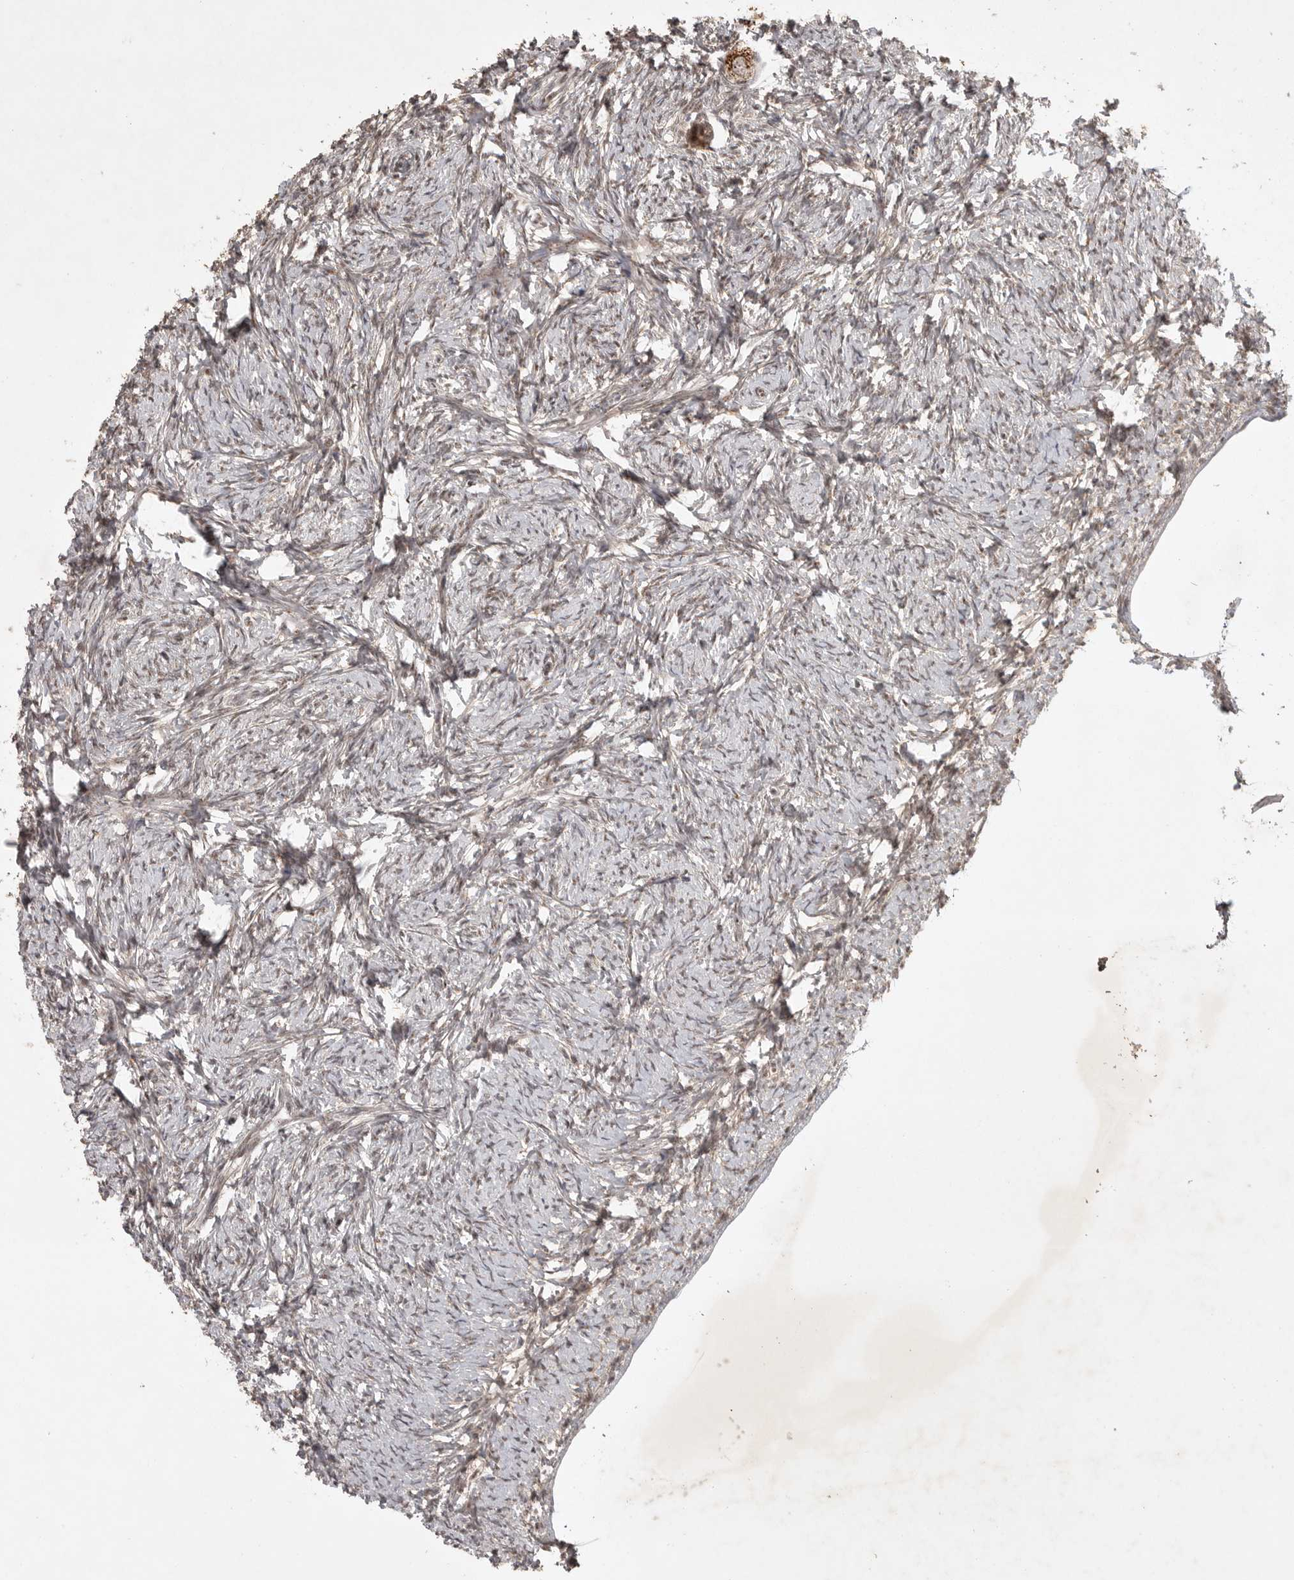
{"staining": {"intensity": "strong", "quantity": ">75%", "location": "cytoplasmic/membranous,nuclear"}, "tissue": "ovary", "cell_type": "Follicle cells", "image_type": "normal", "snomed": [{"axis": "morphology", "description": "Normal tissue, NOS"}, {"axis": "topography", "description": "Ovary"}], "caption": "Approximately >75% of follicle cells in benign ovary show strong cytoplasmic/membranous,nuclear protein expression as visualized by brown immunohistochemical staining.", "gene": "POMP", "patient": {"sex": "female", "age": 34}}